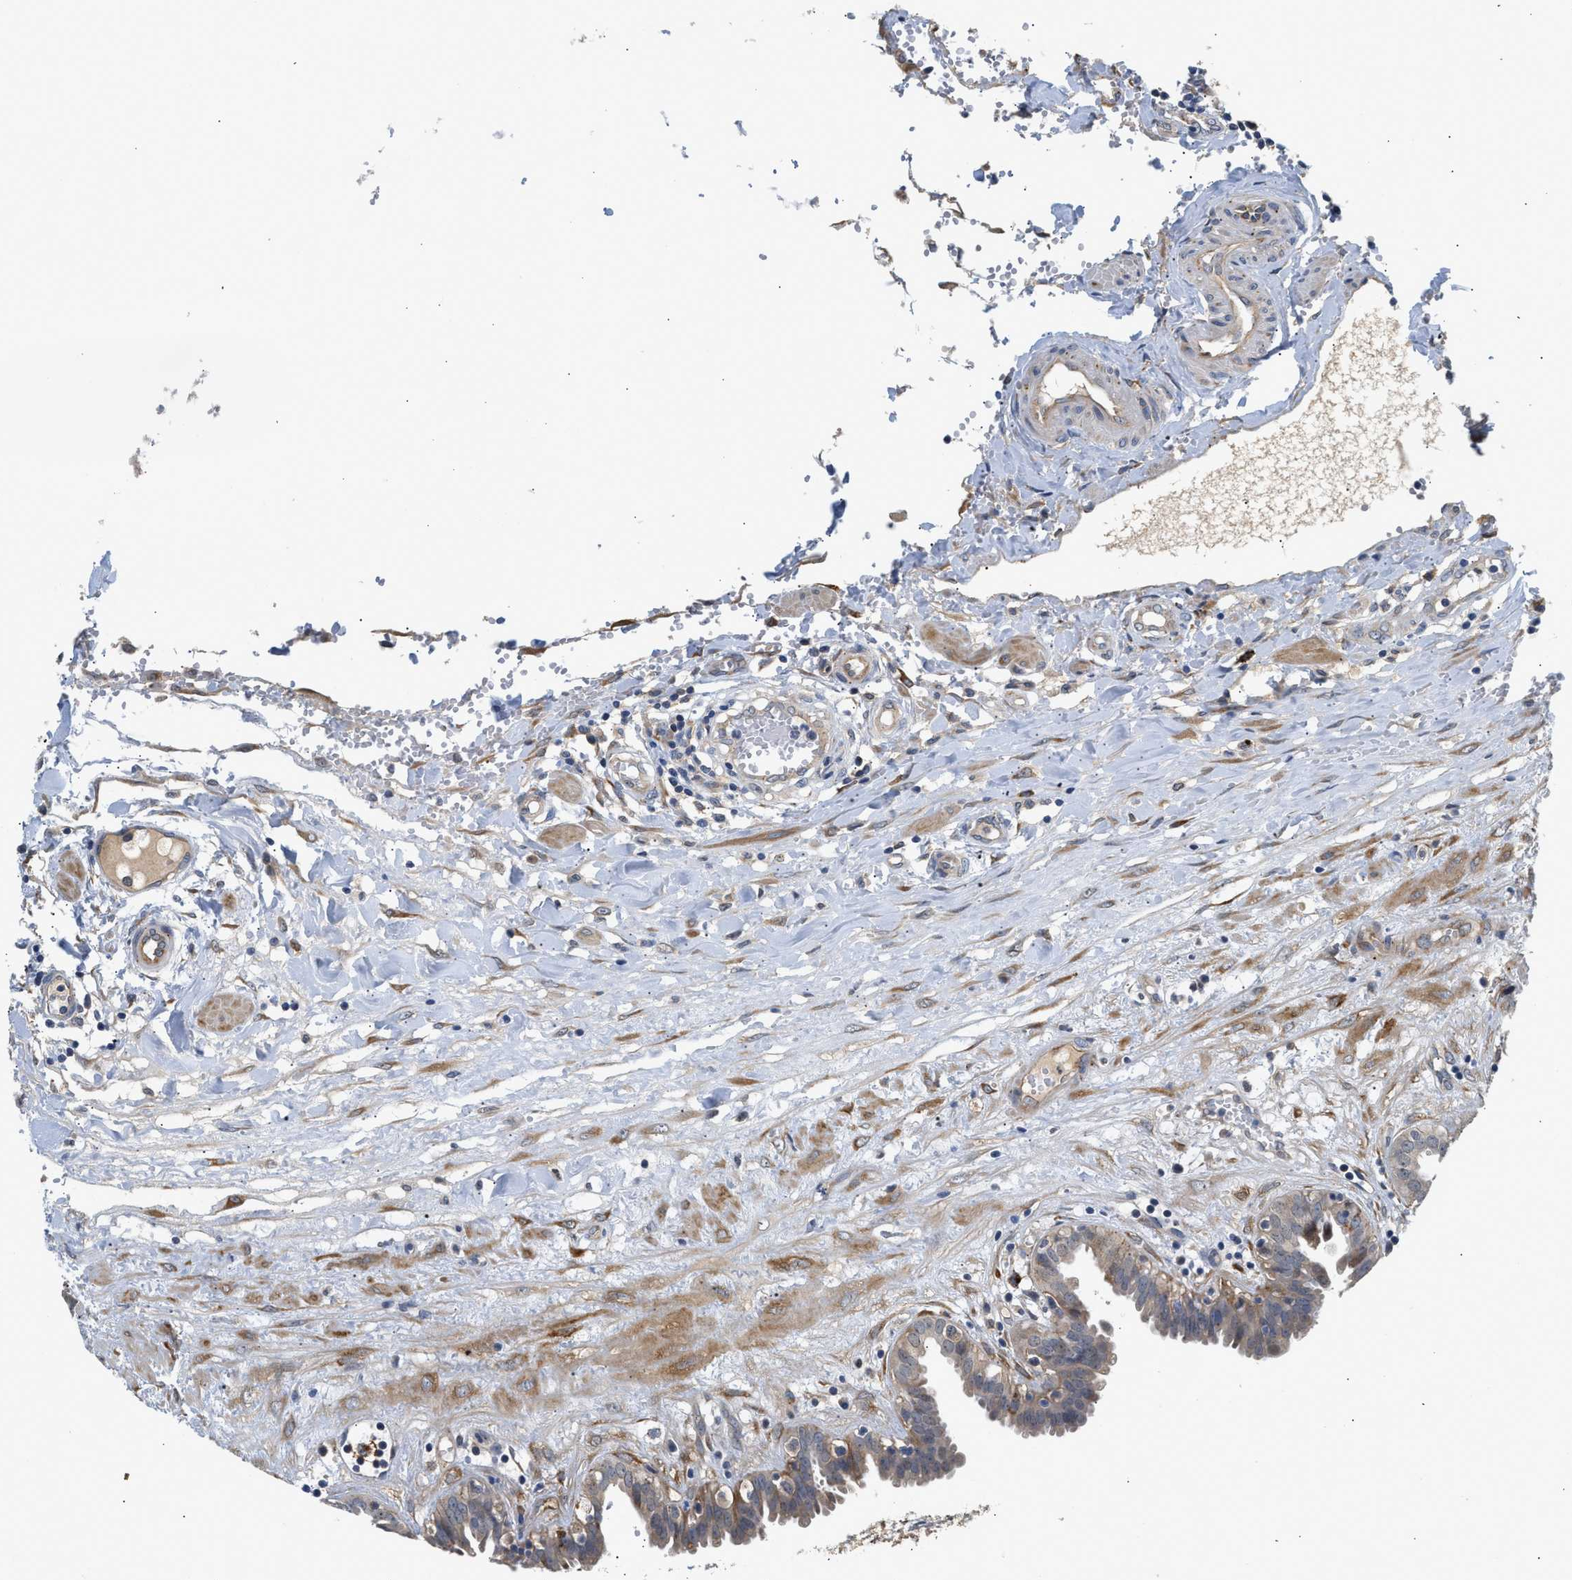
{"staining": {"intensity": "weak", "quantity": "25%-75%", "location": "cytoplasmic/membranous"}, "tissue": "fallopian tube", "cell_type": "Glandular cells", "image_type": "normal", "snomed": [{"axis": "morphology", "description": "Normal tissue, NOS"}, {"axis": "topography", "description": "Fallopian tube"}, {"axis": "topography", "description": "Placenta"}], "caption": "Fallopian tube stained with DAB (3,3'-diaminobenzidine) immunohistochemistry shows low levels of weak cytoplasmic/membranous positivity in about 25%-75% of glandular cells.", "gene": "PPM1L", "patient": {"sex": "female", "age": 32}}